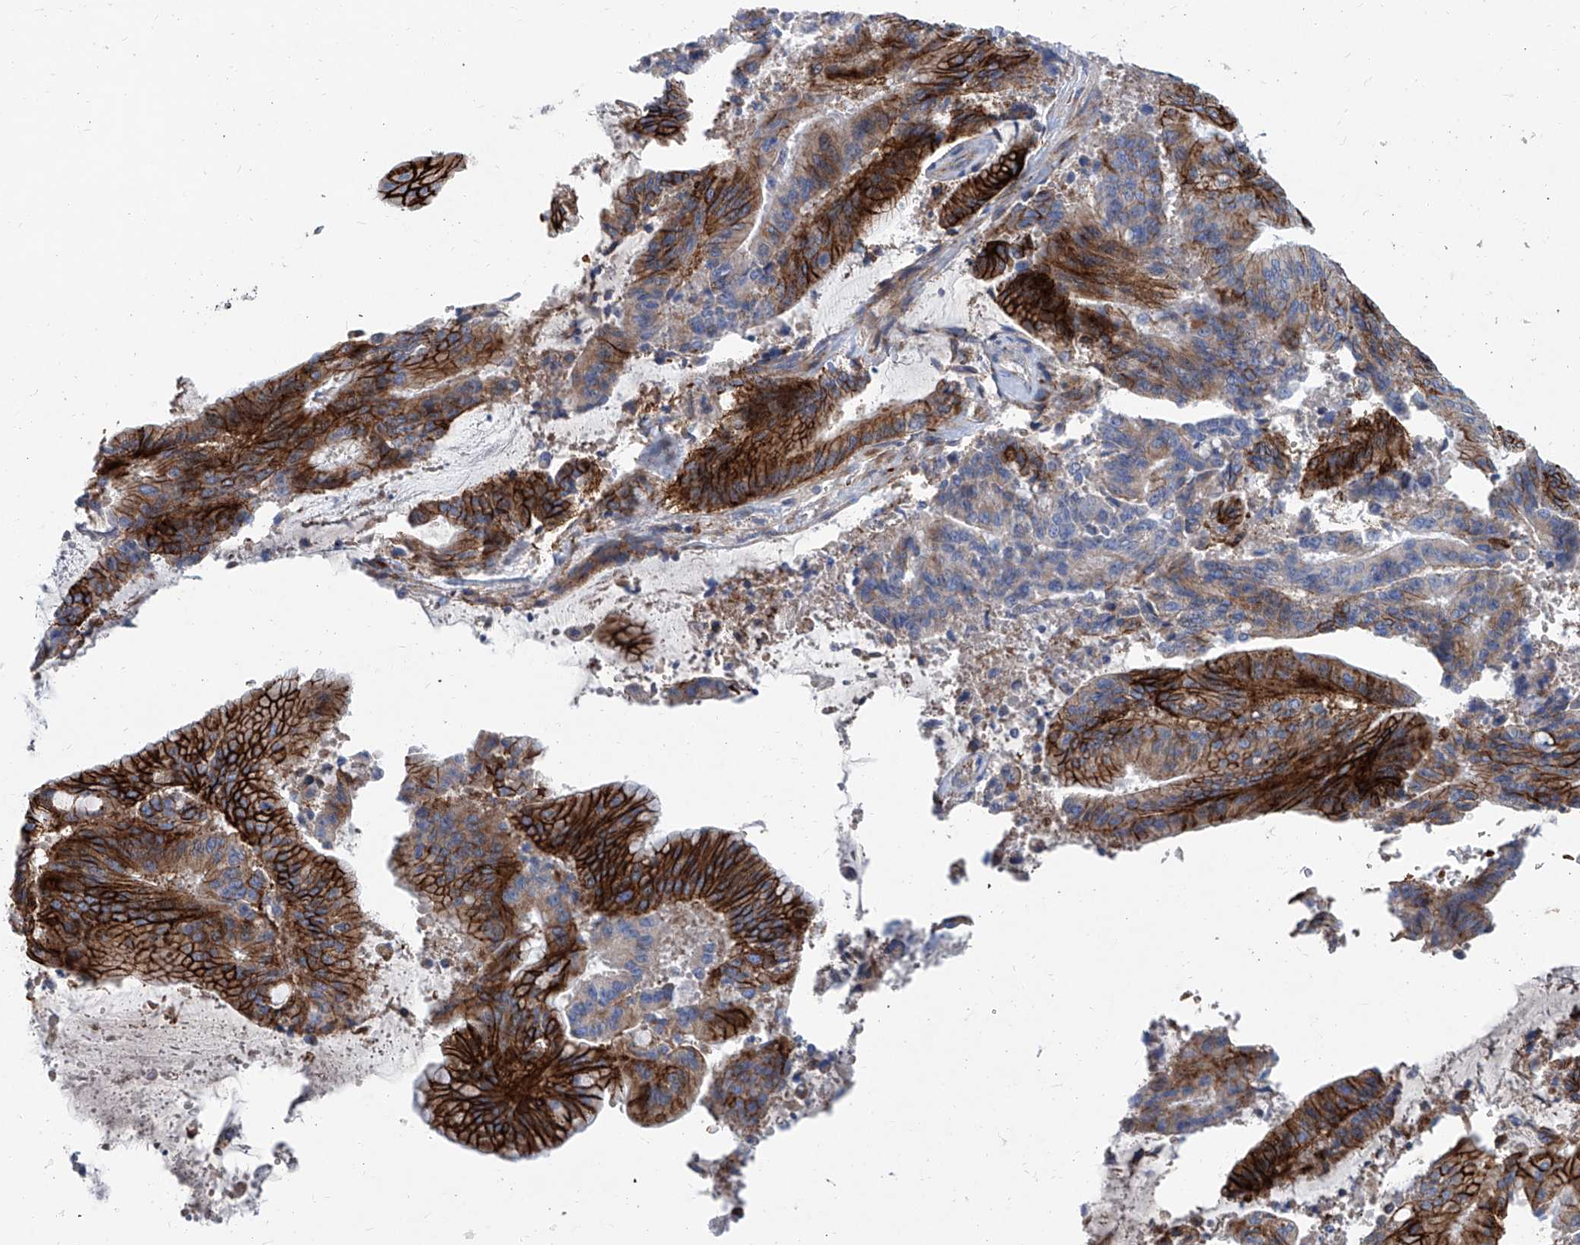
{"staining": {"intensity": "strong", "quantity": ">75%", "location": "cytoplasmic/membranous"}, "tissue": "liver cancer", "cell_type": "Tumor cells", "image_type": "cancer", "snomed": [{"axis": "morphology", "description": "Normal tissue, NOS"}, {"axis": "morphology", "description": "Cholangiocarcinoma"}, {"axis": "topography", "description": "Liver"}, {"axis": "topography", "description": "Peripheral nerve tissue"}], "caption": "A photomicrograph of liver cancer stained for a protein shows strong cytoplasmic/membranous brown staining in tumor cells.", "gene": "FPR2", "patient": {"sex": "female", "age": 73}}